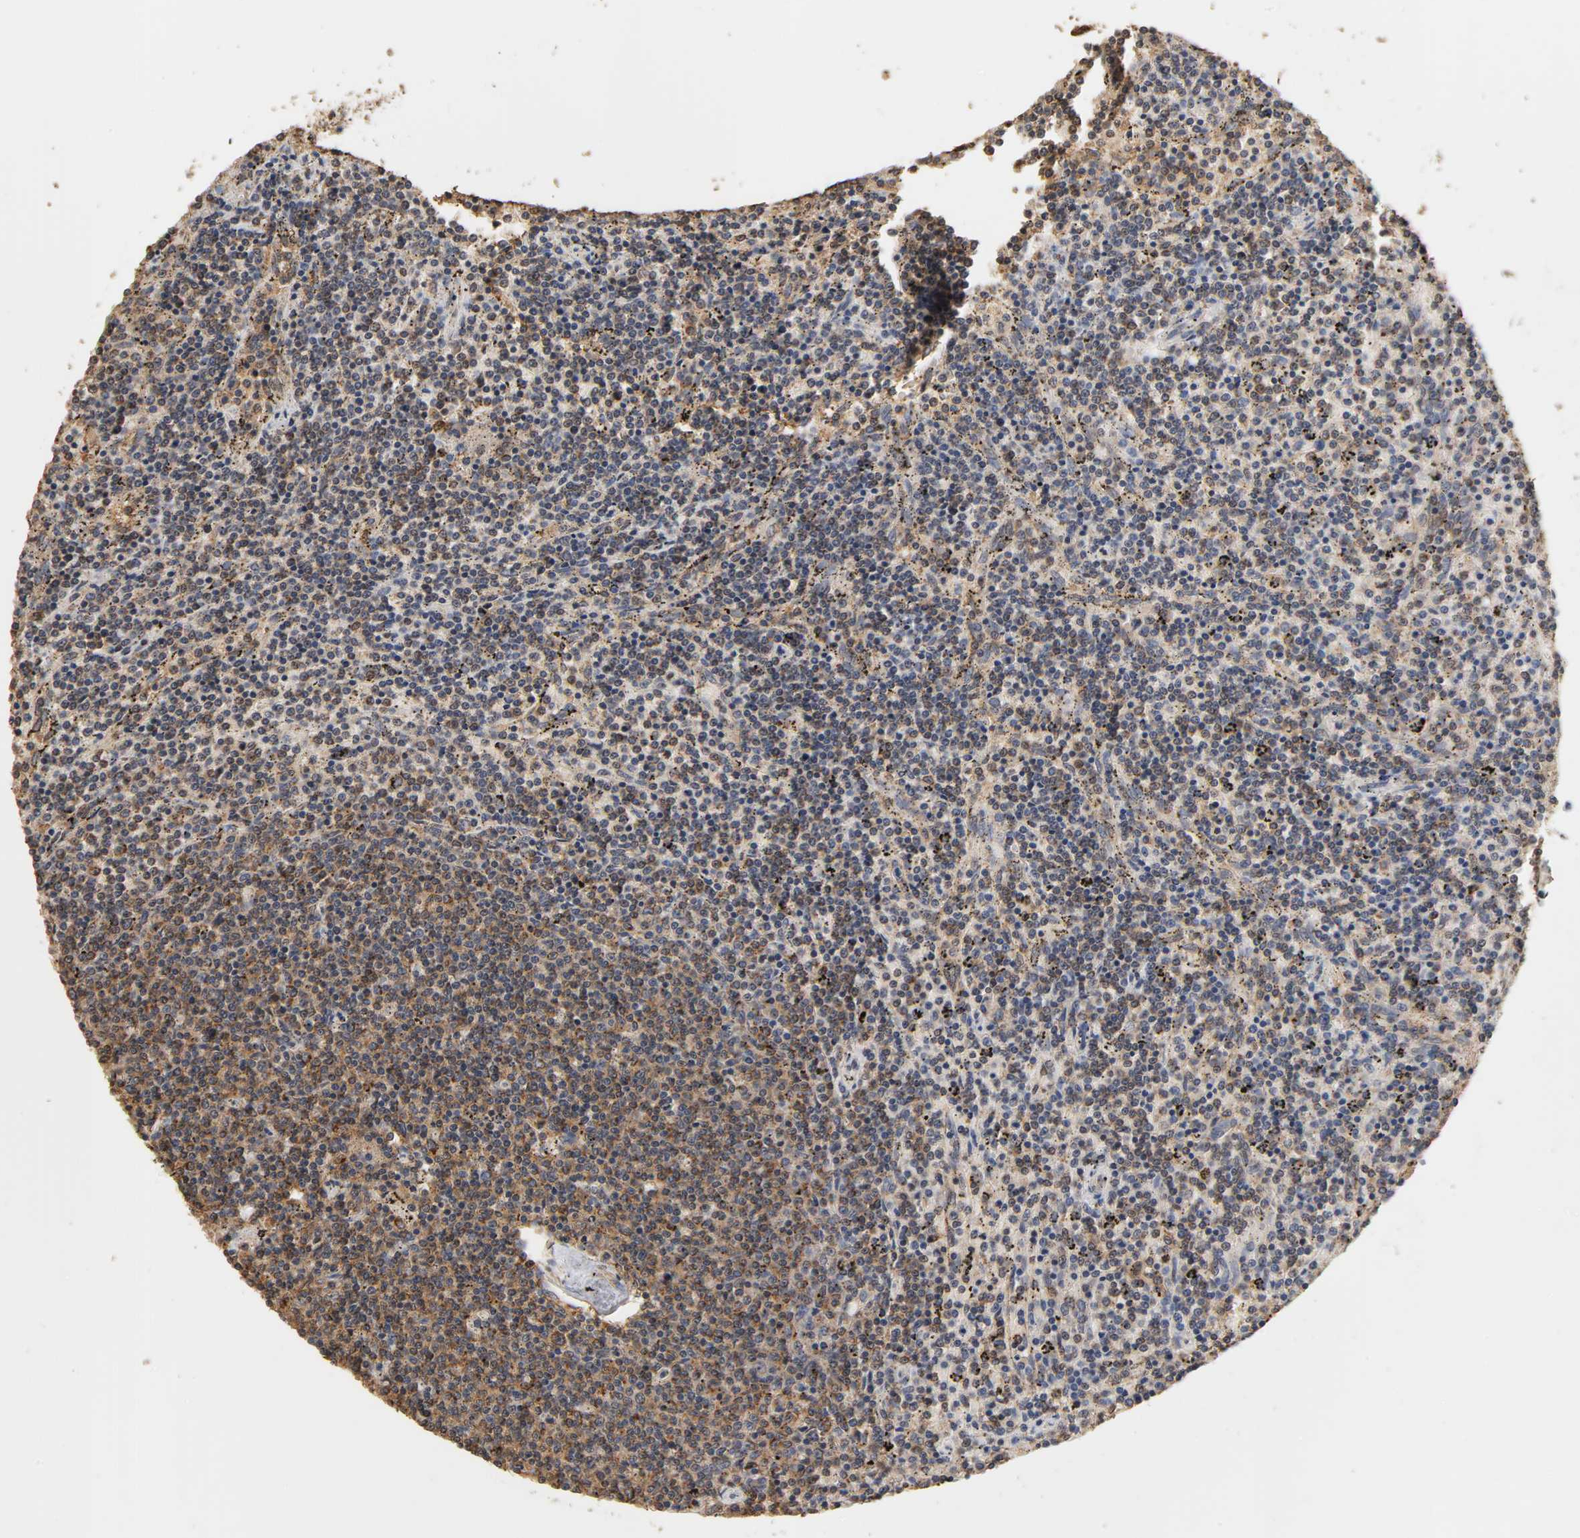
{"staining": {"intensity": "moderate", "quantity": ">75%", "location": "cytoplasmic/membranous"}, "tissue": "lymphoma", "cell_type": "Tumor cells", "image_type": "cancer", "snomed": [{"axis": "morphology", "description": "Malignant lymphoma, non-Hodgkin's type, Low grade"}, {"axis": "topography", "description": "Spleen"}], "caption": "Immunohistochemical staining of human lymphoma exhibits medium levels of moderate cytoplasmic/membranous protein positivity in approximately >75% of tumor cells.", "gene": "PKN1", "patient": {"sex": "female", "age": 50}}